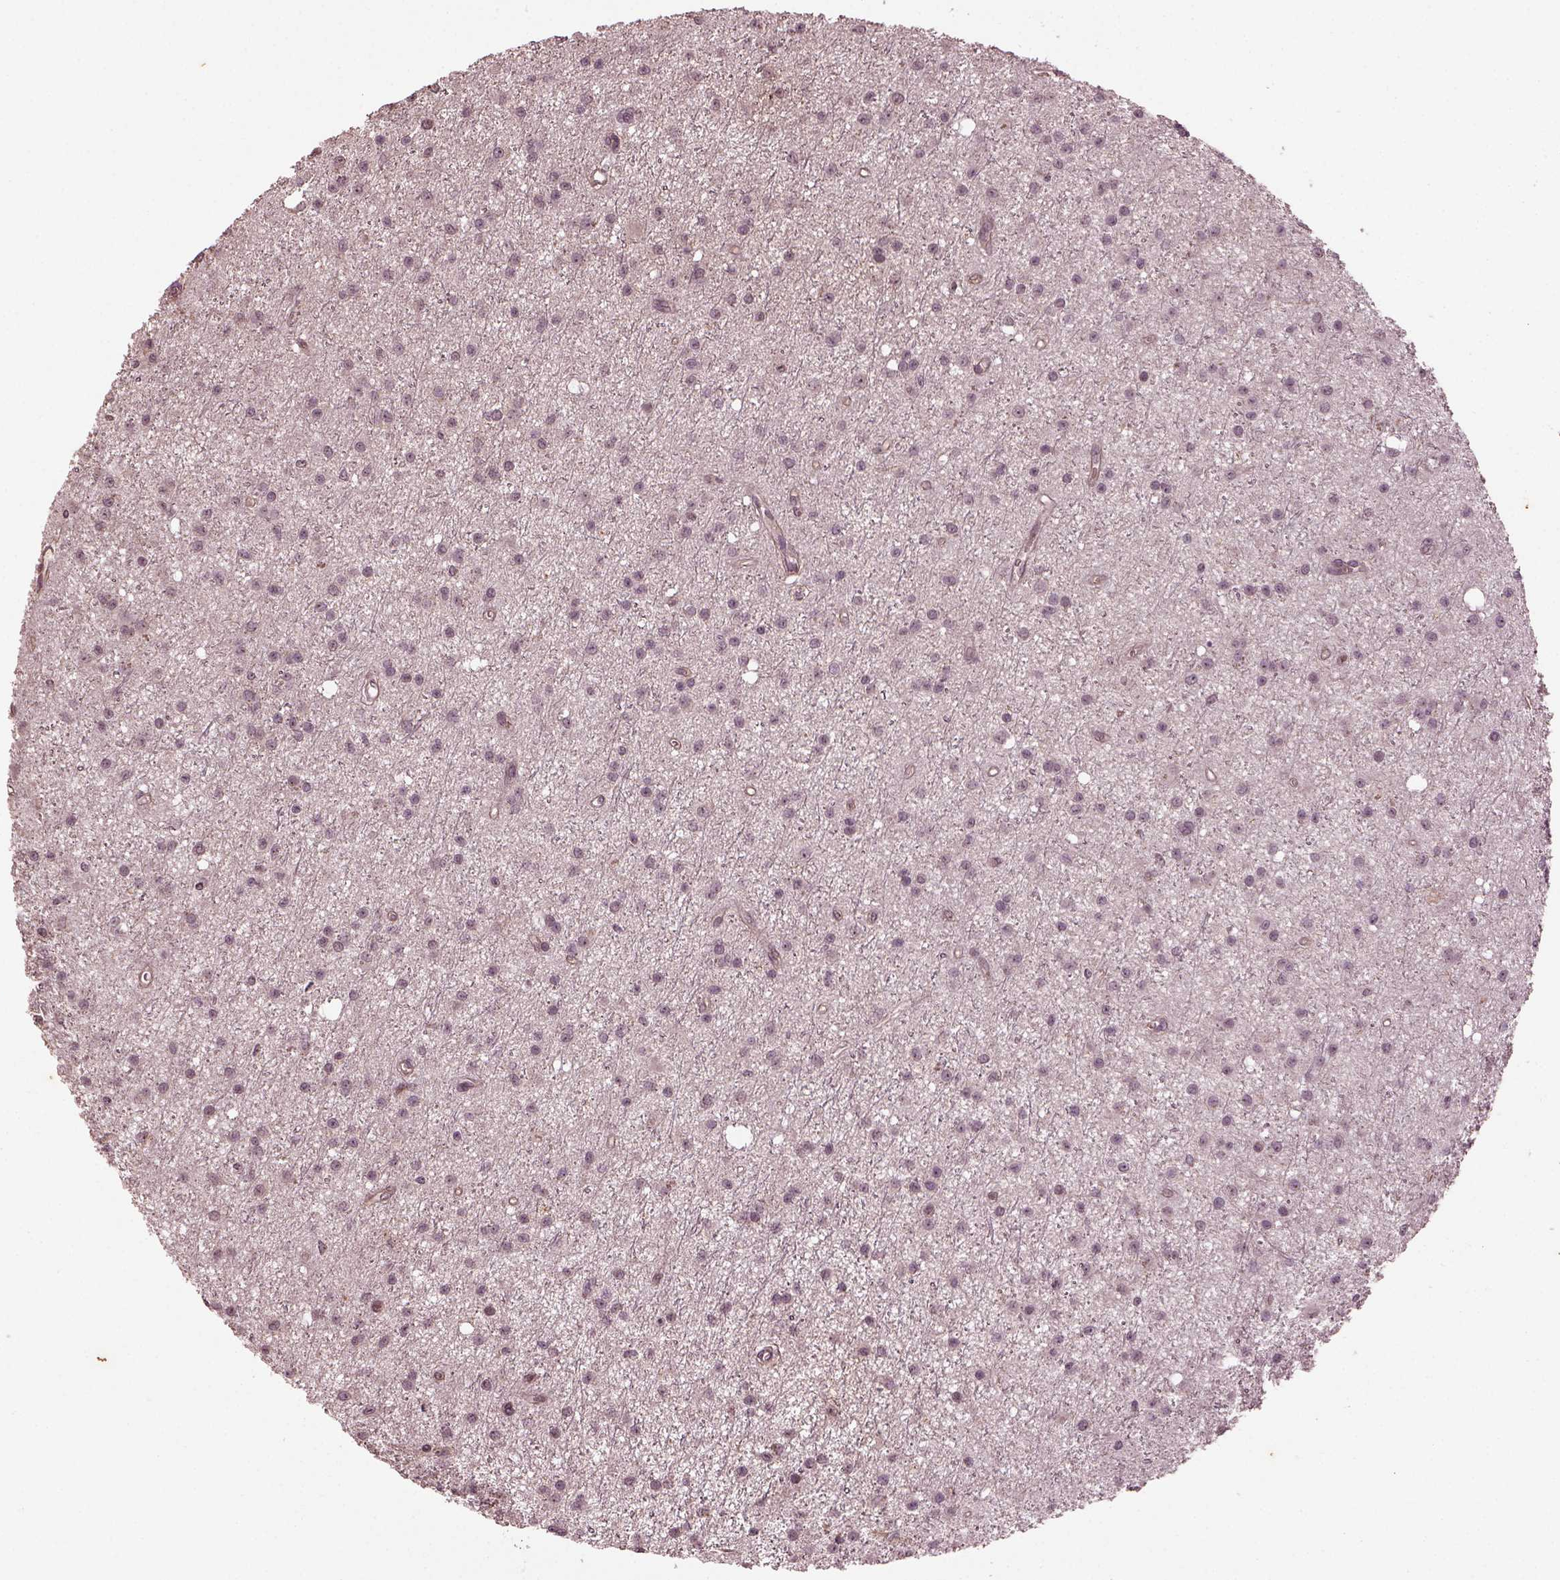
{"staining": {"intensity": "weak", "quantity": "25%-75%", "location": "nuclear"}, "tissue": "glioma", "cell_type": "Tumor cells", "image_type": "cancer", "snomed": [{"axis": "morphology", "description": "Glioma, malignant, Low grade"}, {"axis": "topography", "description": "Brain"}], "caption": "Malignant glioma (low-grade) stained with a brown dye displays weak nuclear positive positivity in about 25%-75% of tumor cells.", "gene": "GNRH1", "patient": {"sex": "male", "age": 27}}